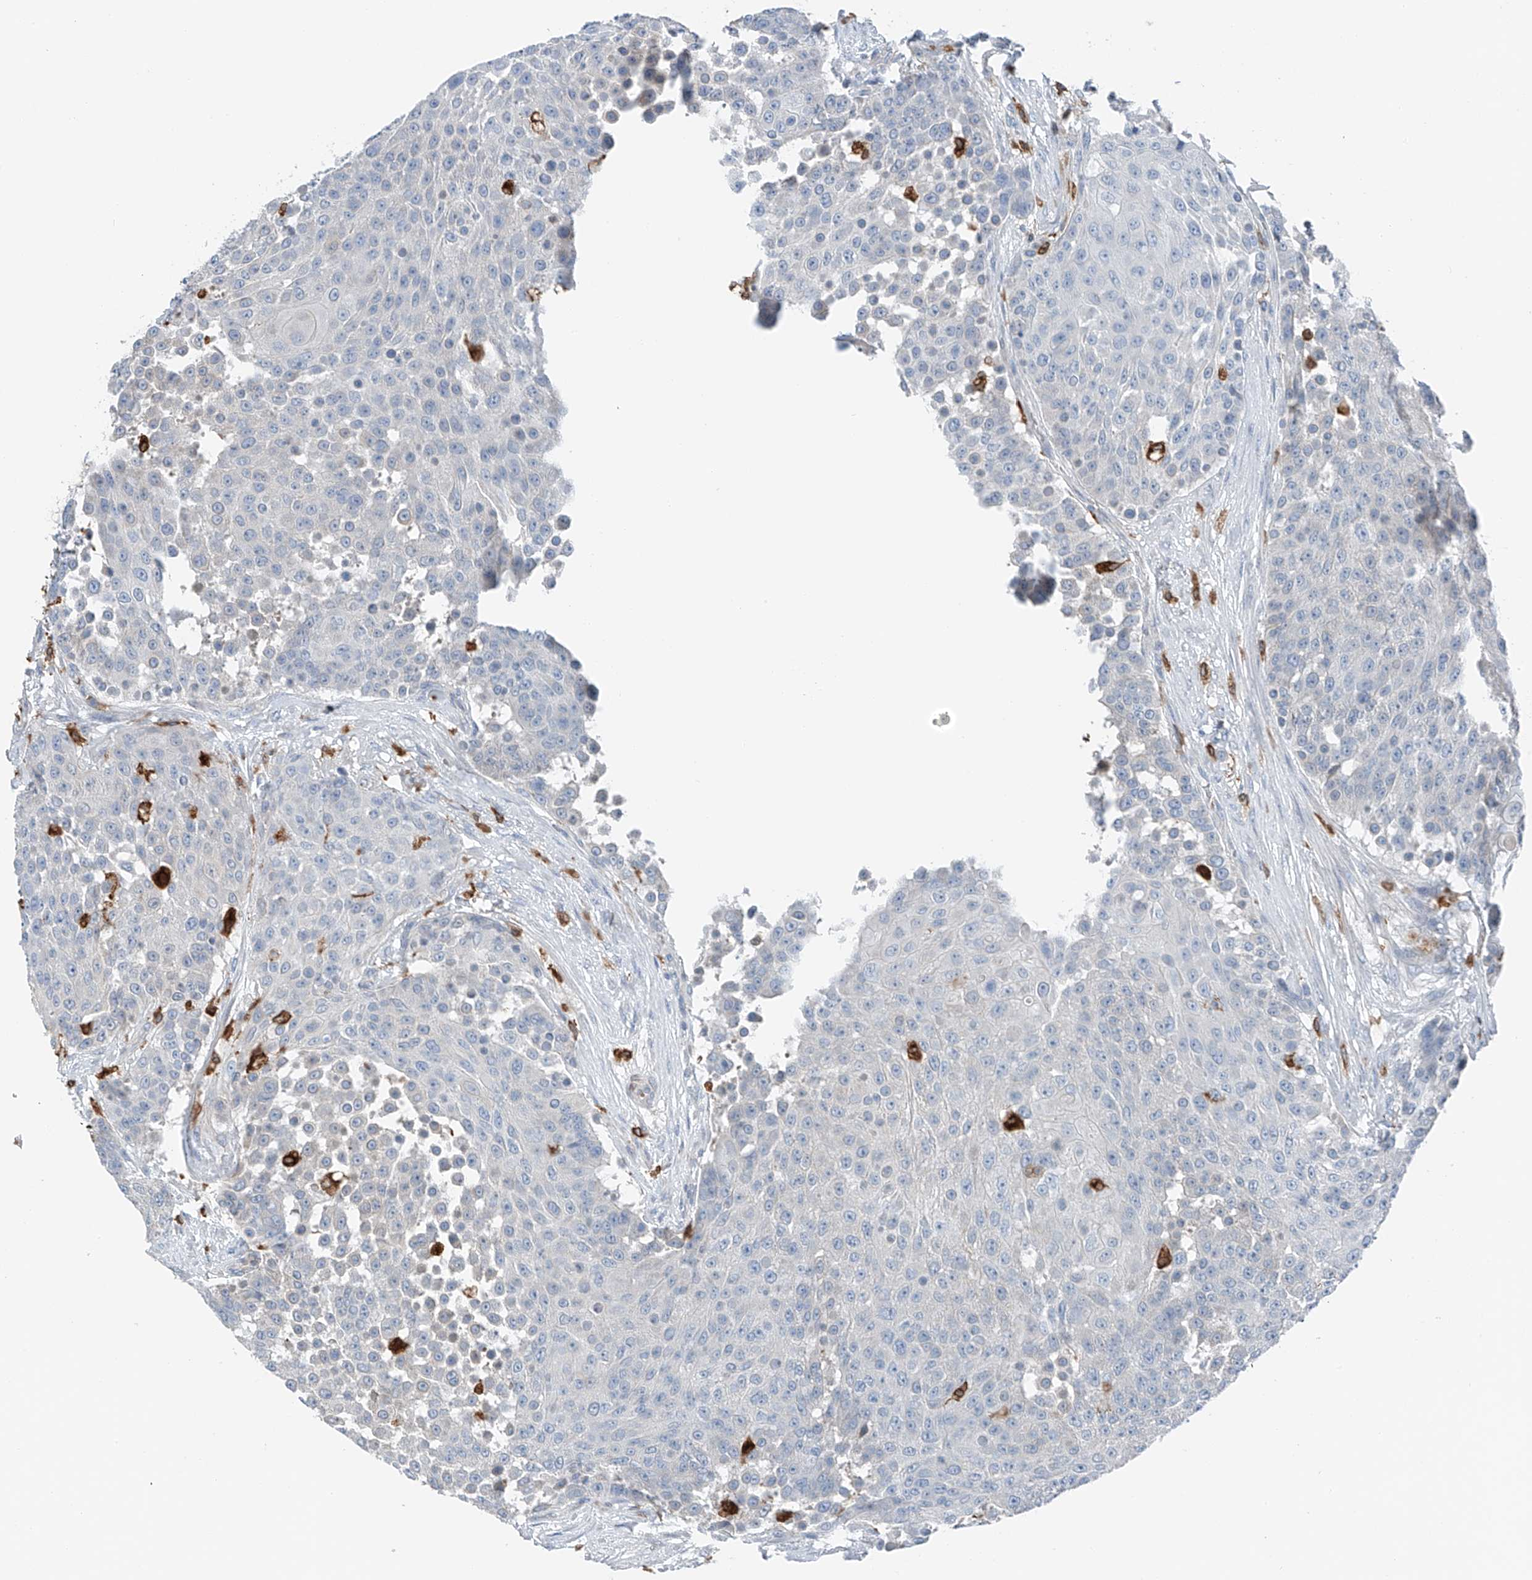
{"staining": {"intensity": "negative", "quantity": "none", "location": "none"}, "tissue": "urothelial cancer", "cell_type": "Tumor cells", "image_type": "cancer", "snomed": [{"axis": "morphology", "description": "Urothelial carcinoma, High grade"}, {"axis": "topography", "description": "Urinary bladder"}], "caption": "Immunohistochemical staining of human urothelial cancer displays no significant staining in tumor cells.", "gene": "TBXAS1", "patient": {"sex": "female", "age": 63}}